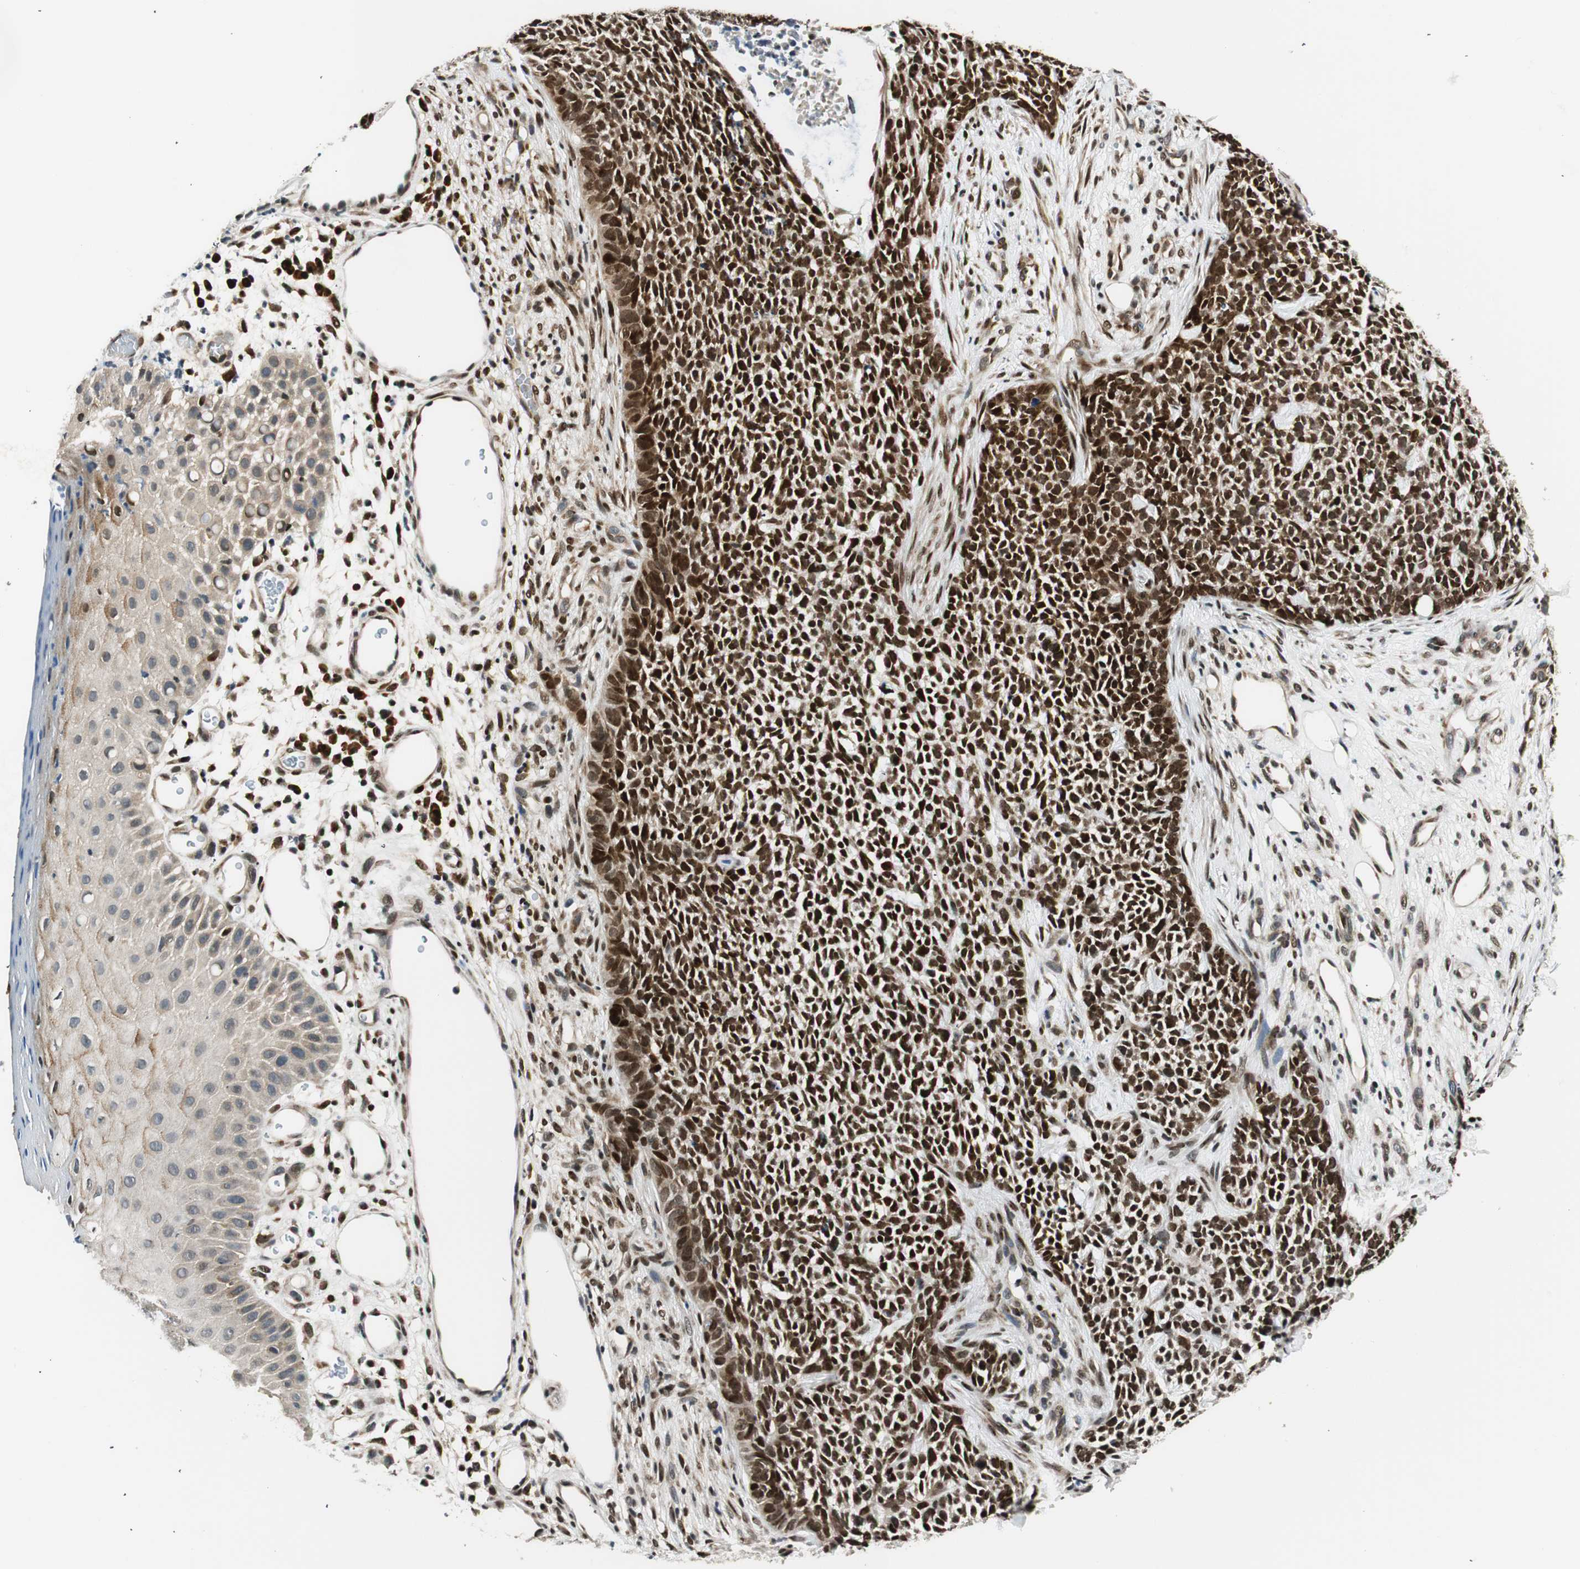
{"staining": {"intensity": "strong", "quantity": ">75%", "location": "nuclear"}, "tissue": "skin cancer", "cell_type": "Tumor cells", "image_type": "cancer", "snomed": [{"axis": "morphology", "description": "Basal cell carcinoma"}, {"axis": "topography", "description": "Skin"}], "caption": "Skin cancer (basal cell carcinoma) was stained to show a protein in brown. There is high levels of strong nuclear staining in approximately >75% of tumor cells.", "gene": "RING1", "patient": {"sex": "female", "age": 84}}